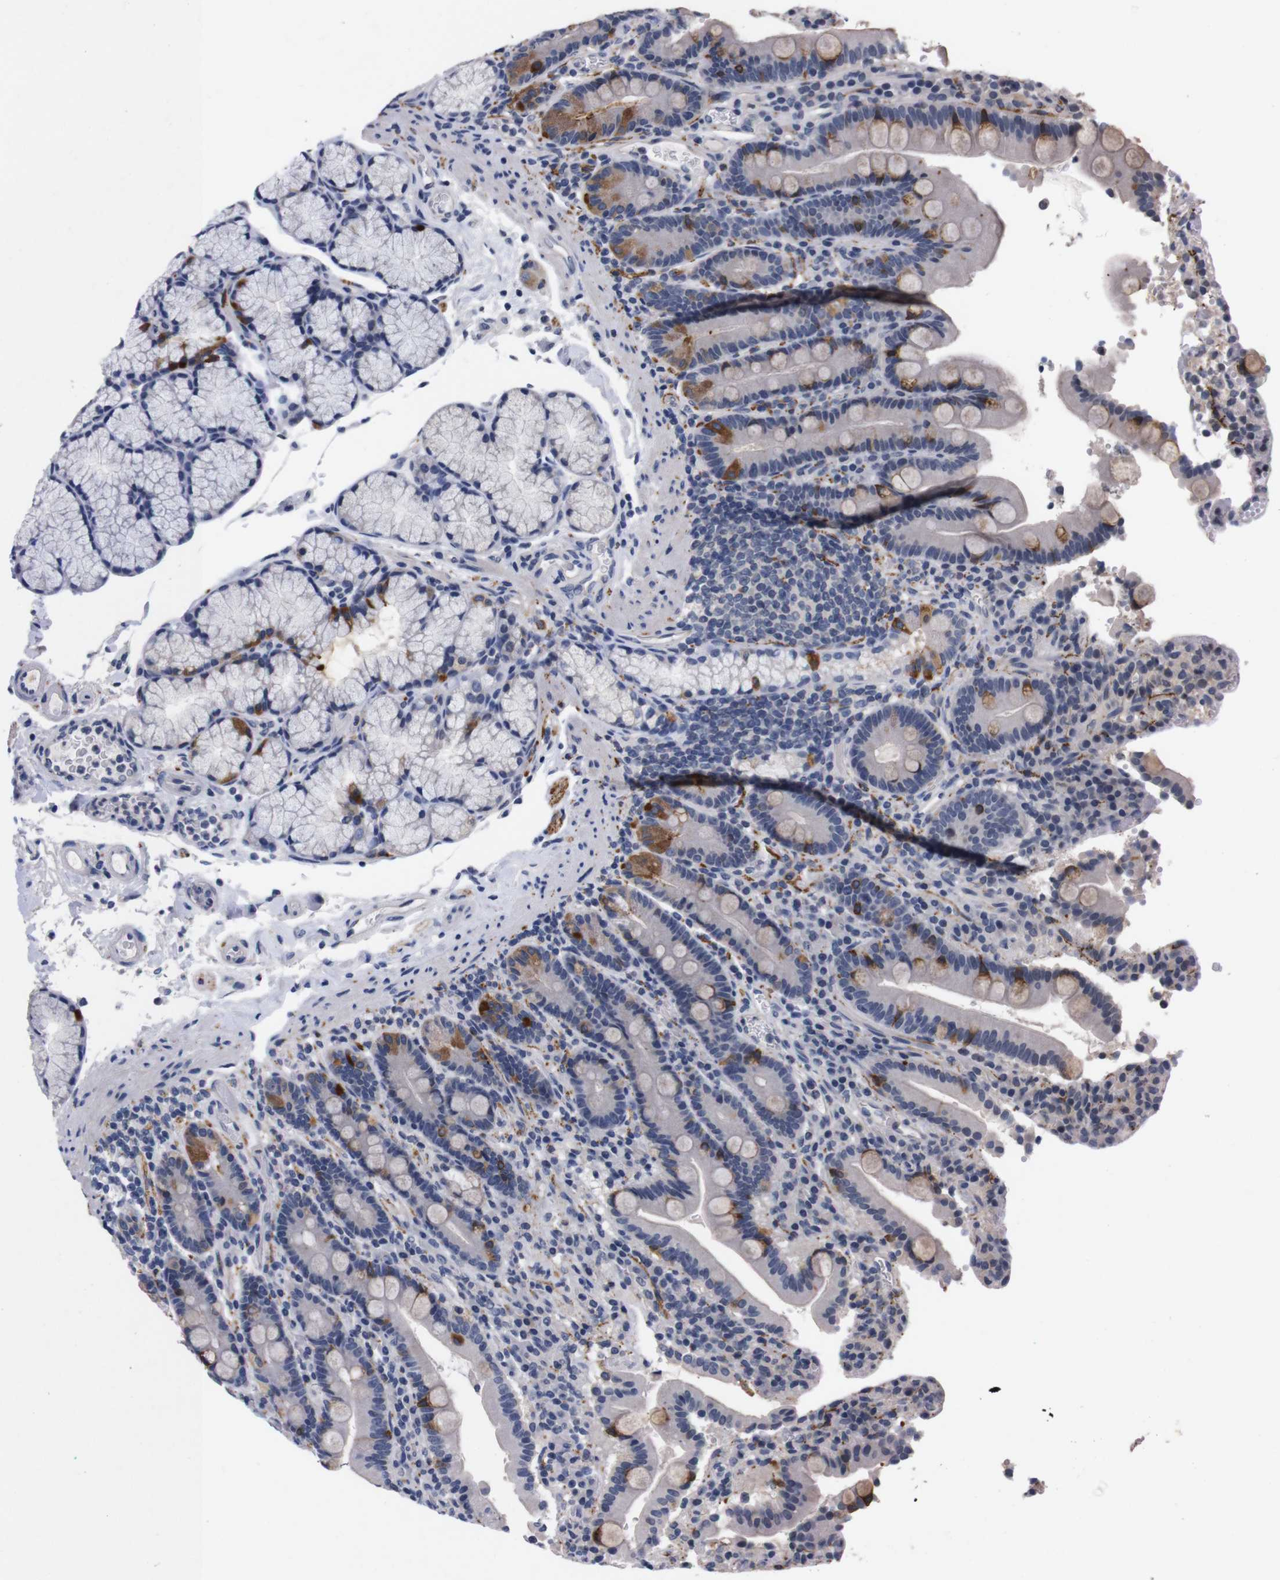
{"staining": {"intensity": "strong", "quantity": "<25%", "location": "cytoplasmic/membranous"}, "tissue": "duodenum", "cell_type": "Glandular cells", "image_type": "normal", "snomed": [{"axis": "morphology", "description": "Normal tissue, NOS"}, {"axis": "topography", "description": "Small intestine, NOS"}], "caption": "Benign duodenum exhibits strong cytoplasmic/membranous expression in approximately <25% of glandular cells (DAB = brown stain, brightfield microscopy at high magnification)..", "gene": "TNFRSF21", "patient": {"sex": "female", "age": 71}}